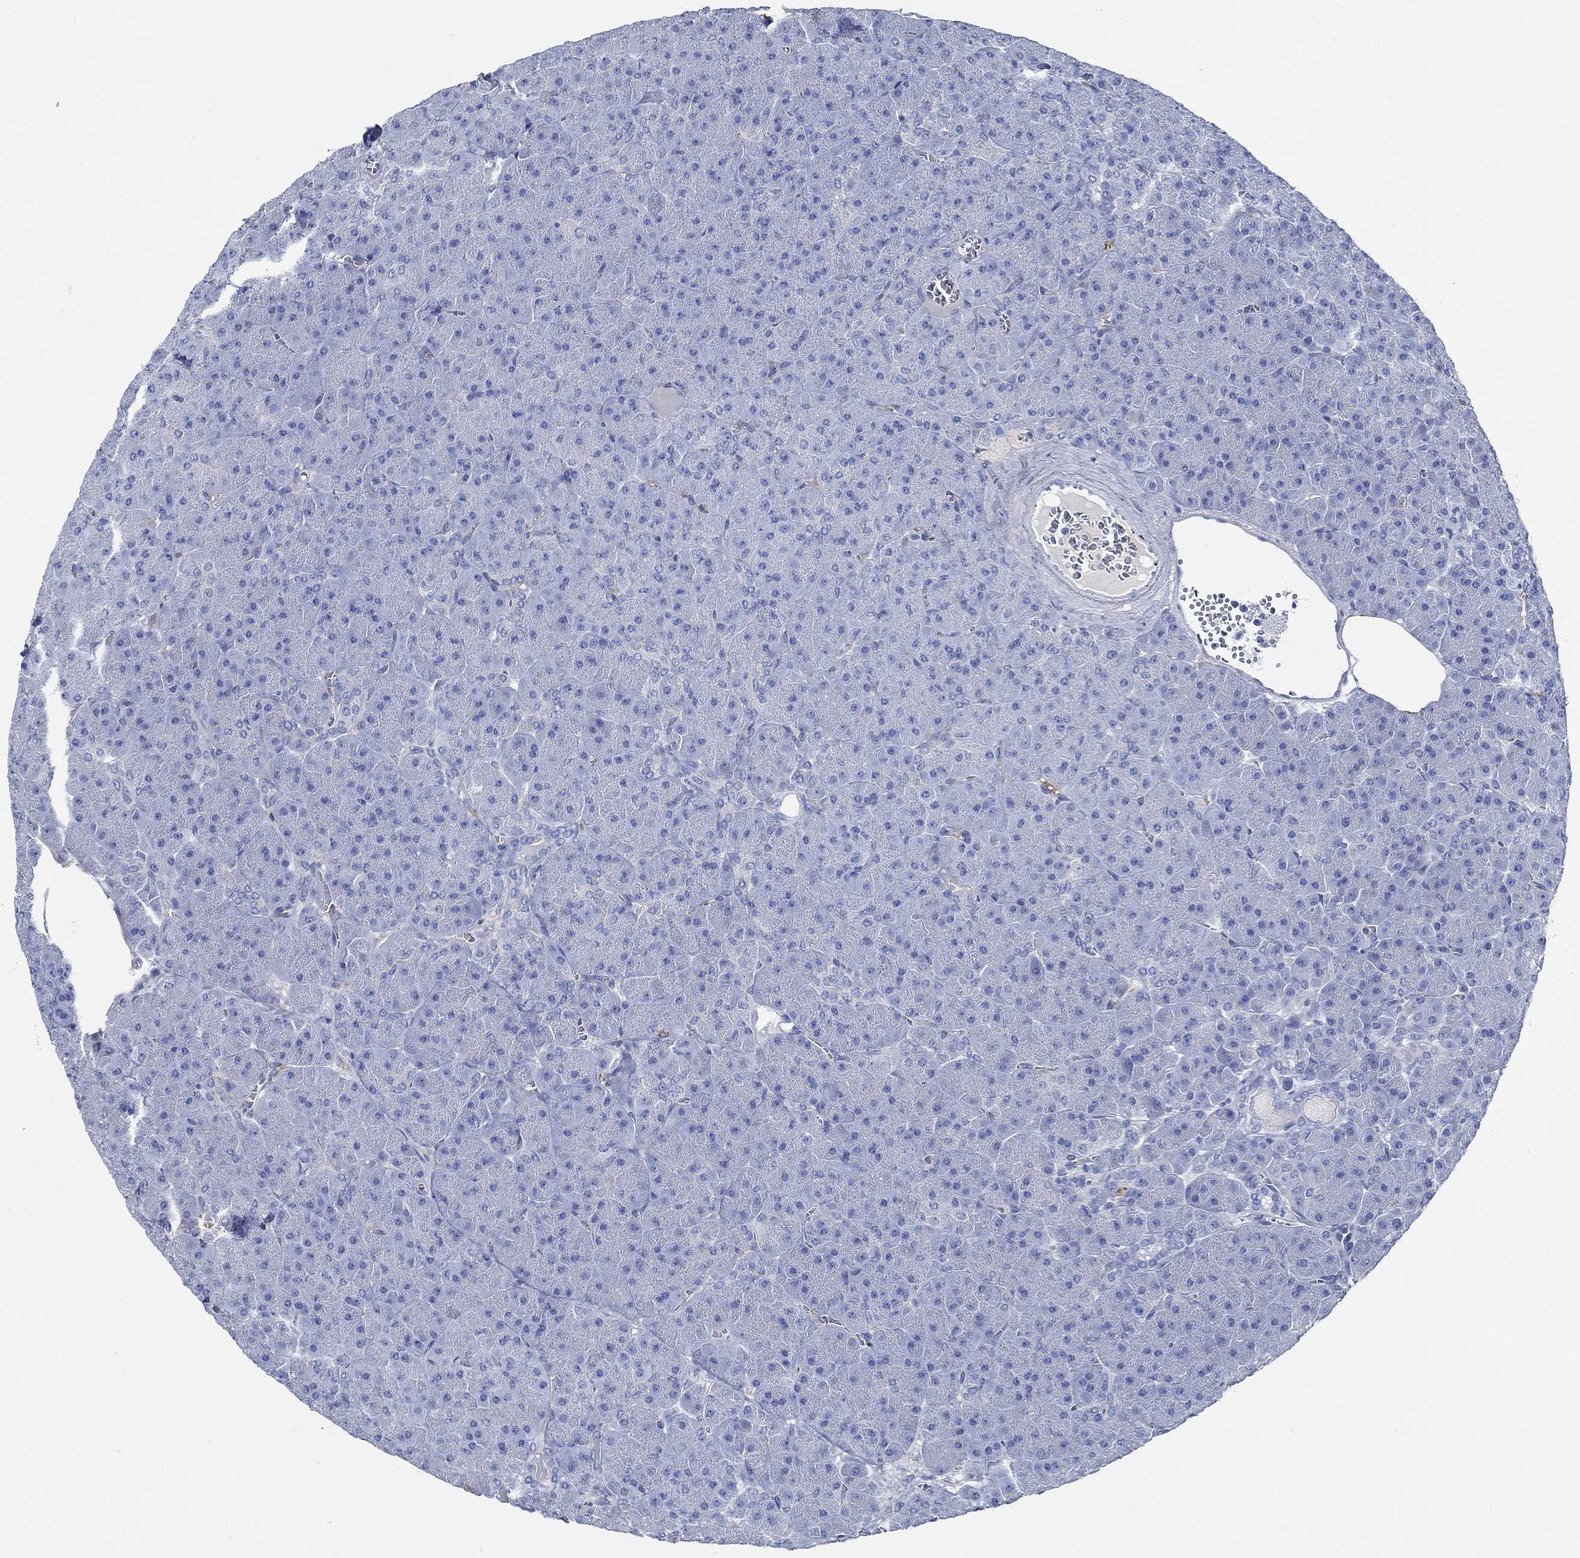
{"staining": {"intensity": "negative", "quantity": "none", "location": "none"}, "tissue": "pancreas", "cell_type": "Exocrine glandular cells", "image_type": "normal", "snomed": [{"axis": "morphology", "description": "Normal tissue, NOS"}, {"axis": "topography", "description": "Pancreas"}], "caption": "IHC micrograph of benign pancreas stained for a protein (brown), which shows no staining in exocrine glandular cells.", "gene": "HECW2", "patient": {"sex": "male", "age": 61}}